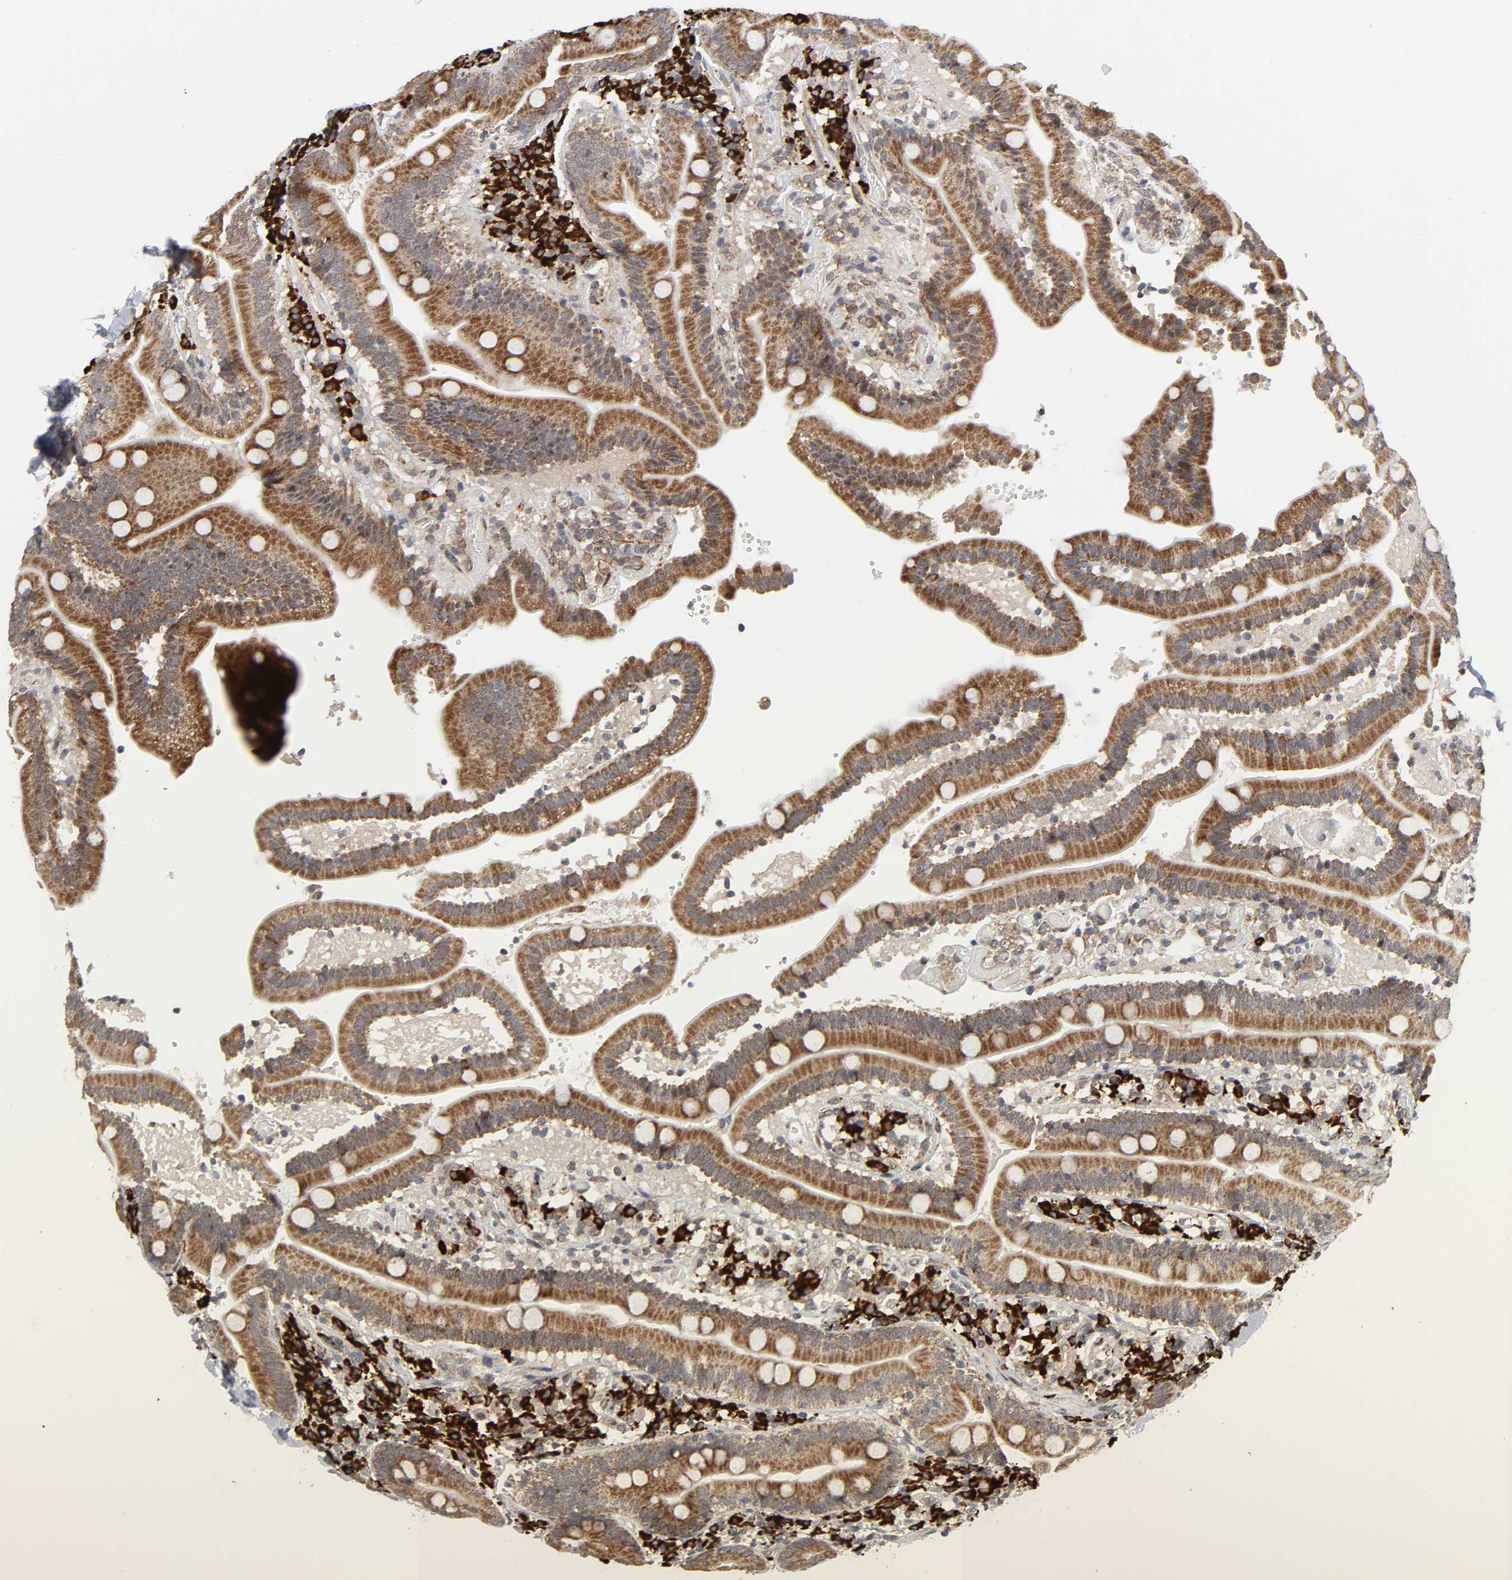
{"staining": {"intensity": "moderate", "quantity": ">75%", "location": "cytoplasmic/membranous"}, "tissue": "duodenum", "cell_type": "Glandular cells", "image_type": "normal", "snomed": [{"axis": "morphology", "description": "Normal tissue, NOS"}, {"axis": "topography", "description": "Duodenum"}], "caption": "Protein staining of benign duodenum displays moderate cytoplasmic/membranous staining in approximately >75% of glandular cells.", "gene": "SLC30A9", "patient": {"sex": "male", "age": 66}}